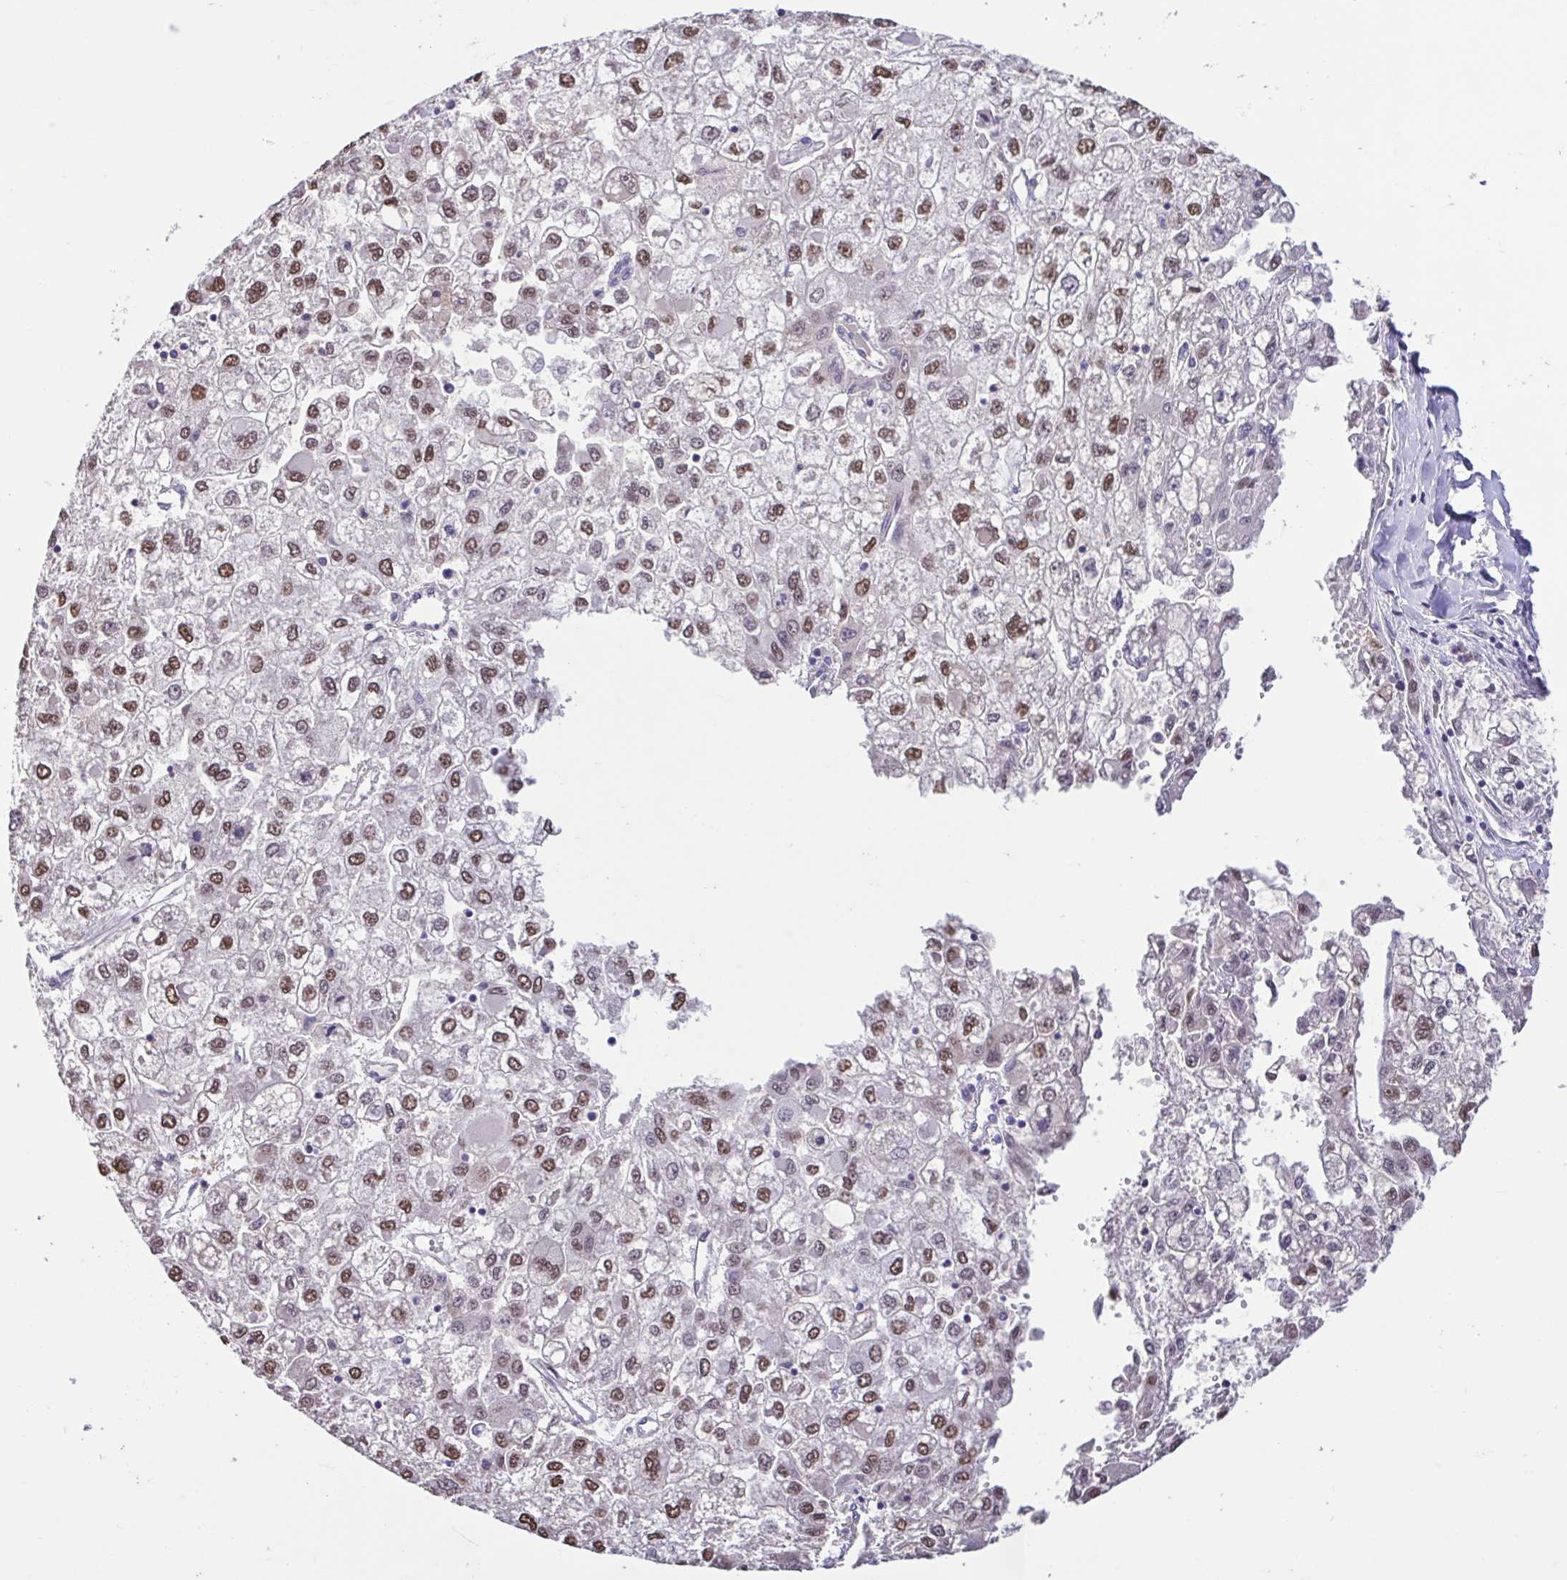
{"staining": {"intensity": "moderate", "quantity": ">75%", "location": "nuclear"}, "tissue": "liver cancer", "cell_type": "Tumor cells", "image_type": "cancer", "snomed": [{"axis": "morphology", "description": "Carcinoma, Hepatocellular, NOS"}, {"axis": "topography", "description": "Liver"}], "caption": "This photomicrograph exhibits immunohistochemistry (IHC) staining of hepatocellular carcinoma (liver), with medium moderate nuclear expression in approximately >75% of tumor cells.", "gene": "ACTRT3", "patient": {"sex": "male", "age": 40}}